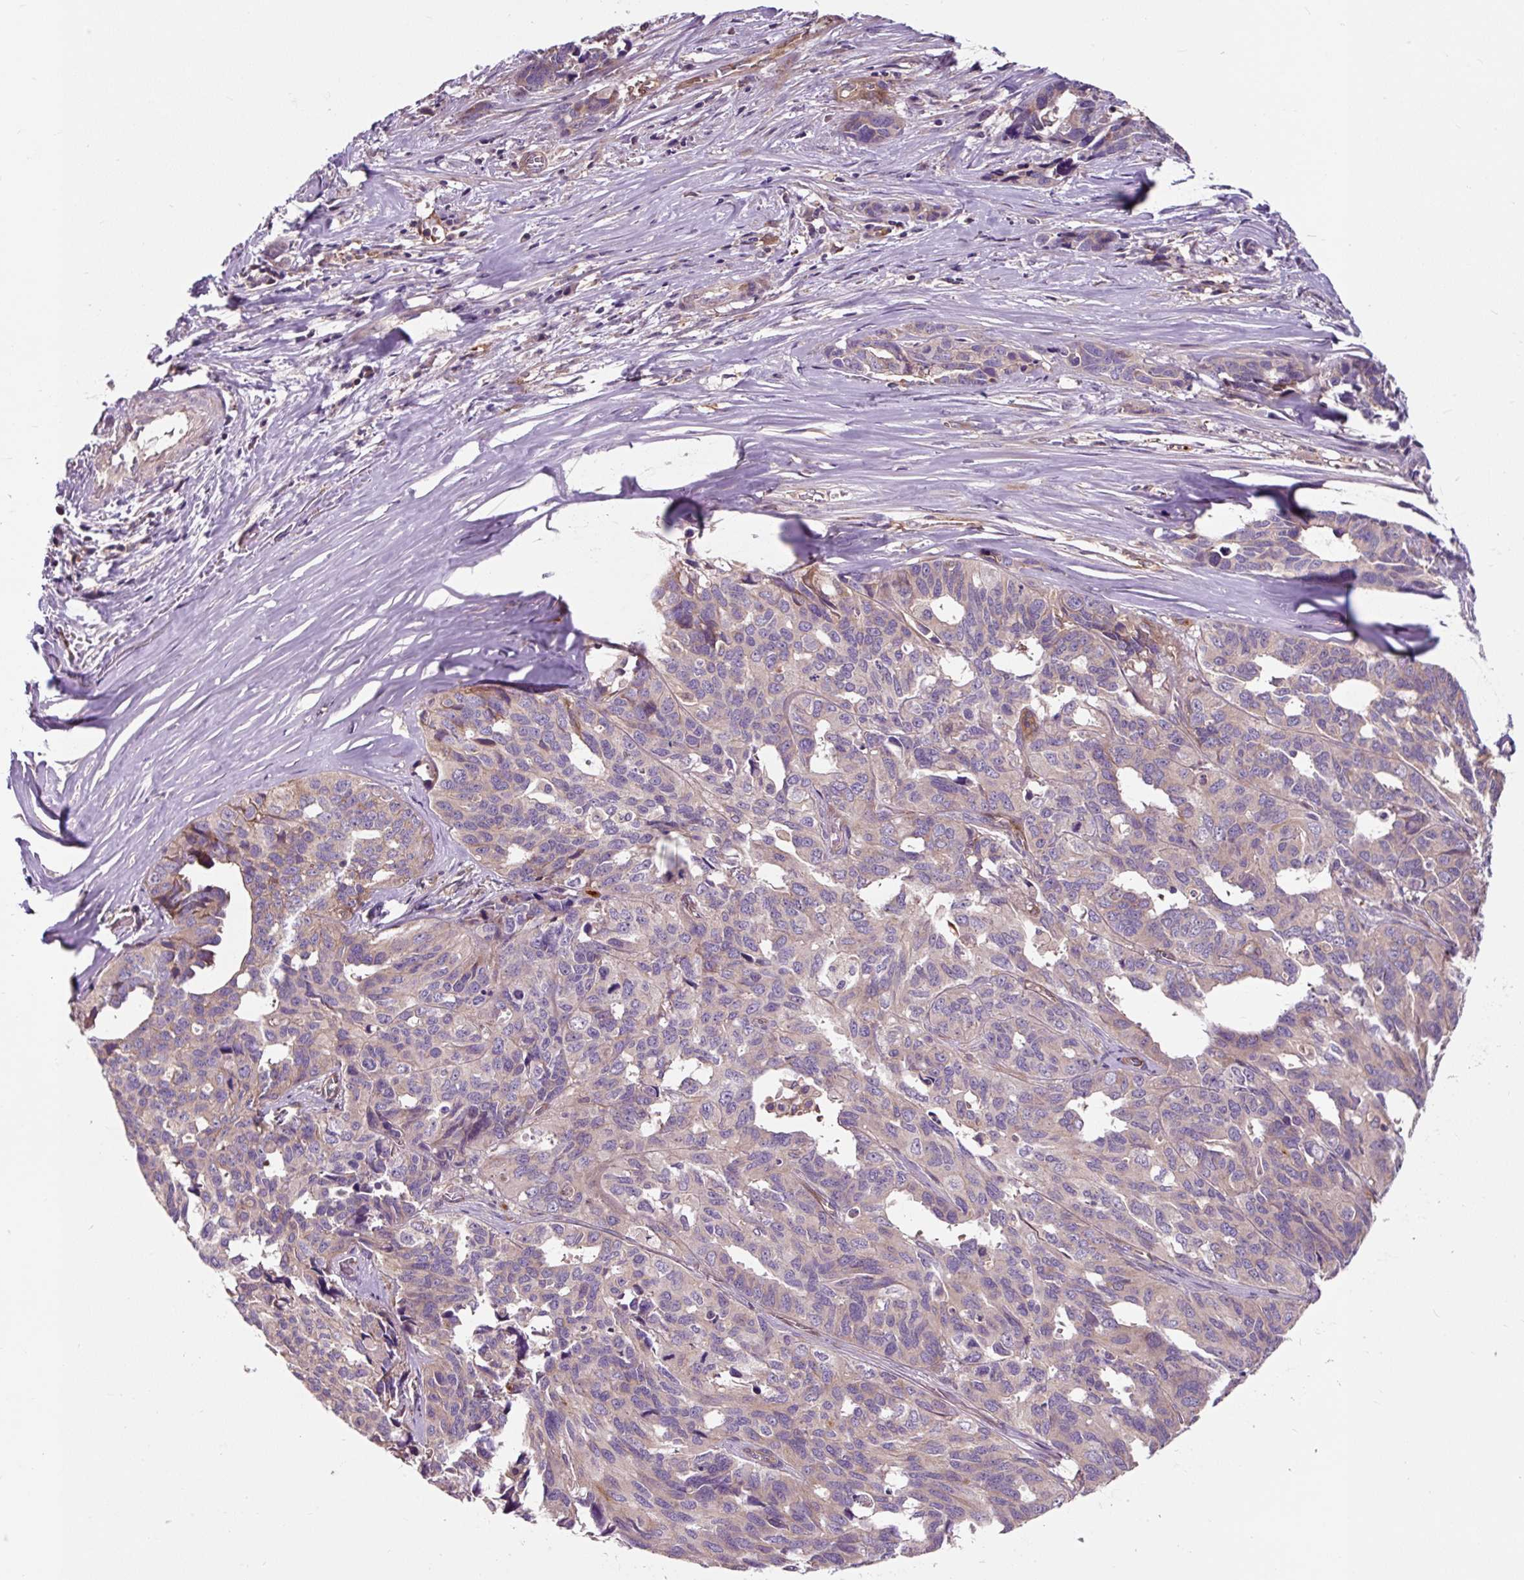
{"staining": {"intensity": "weak", "quantity": "<25%", "location": "cytoplasmic/membranous"}, "tissue": "ovarian cancer", "cell_type": "Tumor cells", "image_type": "cancer", "snomed": [{"axis": "morphology", "description": "Cystadenocarcinoma, serous, NOS"}, {"axis": "topography", "description": "Ovary"}], "caption": "Human ovarian cancer (serous cystadenocarcinoma) stained for a protein using immunohistochemistry displays no positivity in tumor cells.", "gene": "PCDHGB3", "patient": {"sex": "female", "age": 64}}